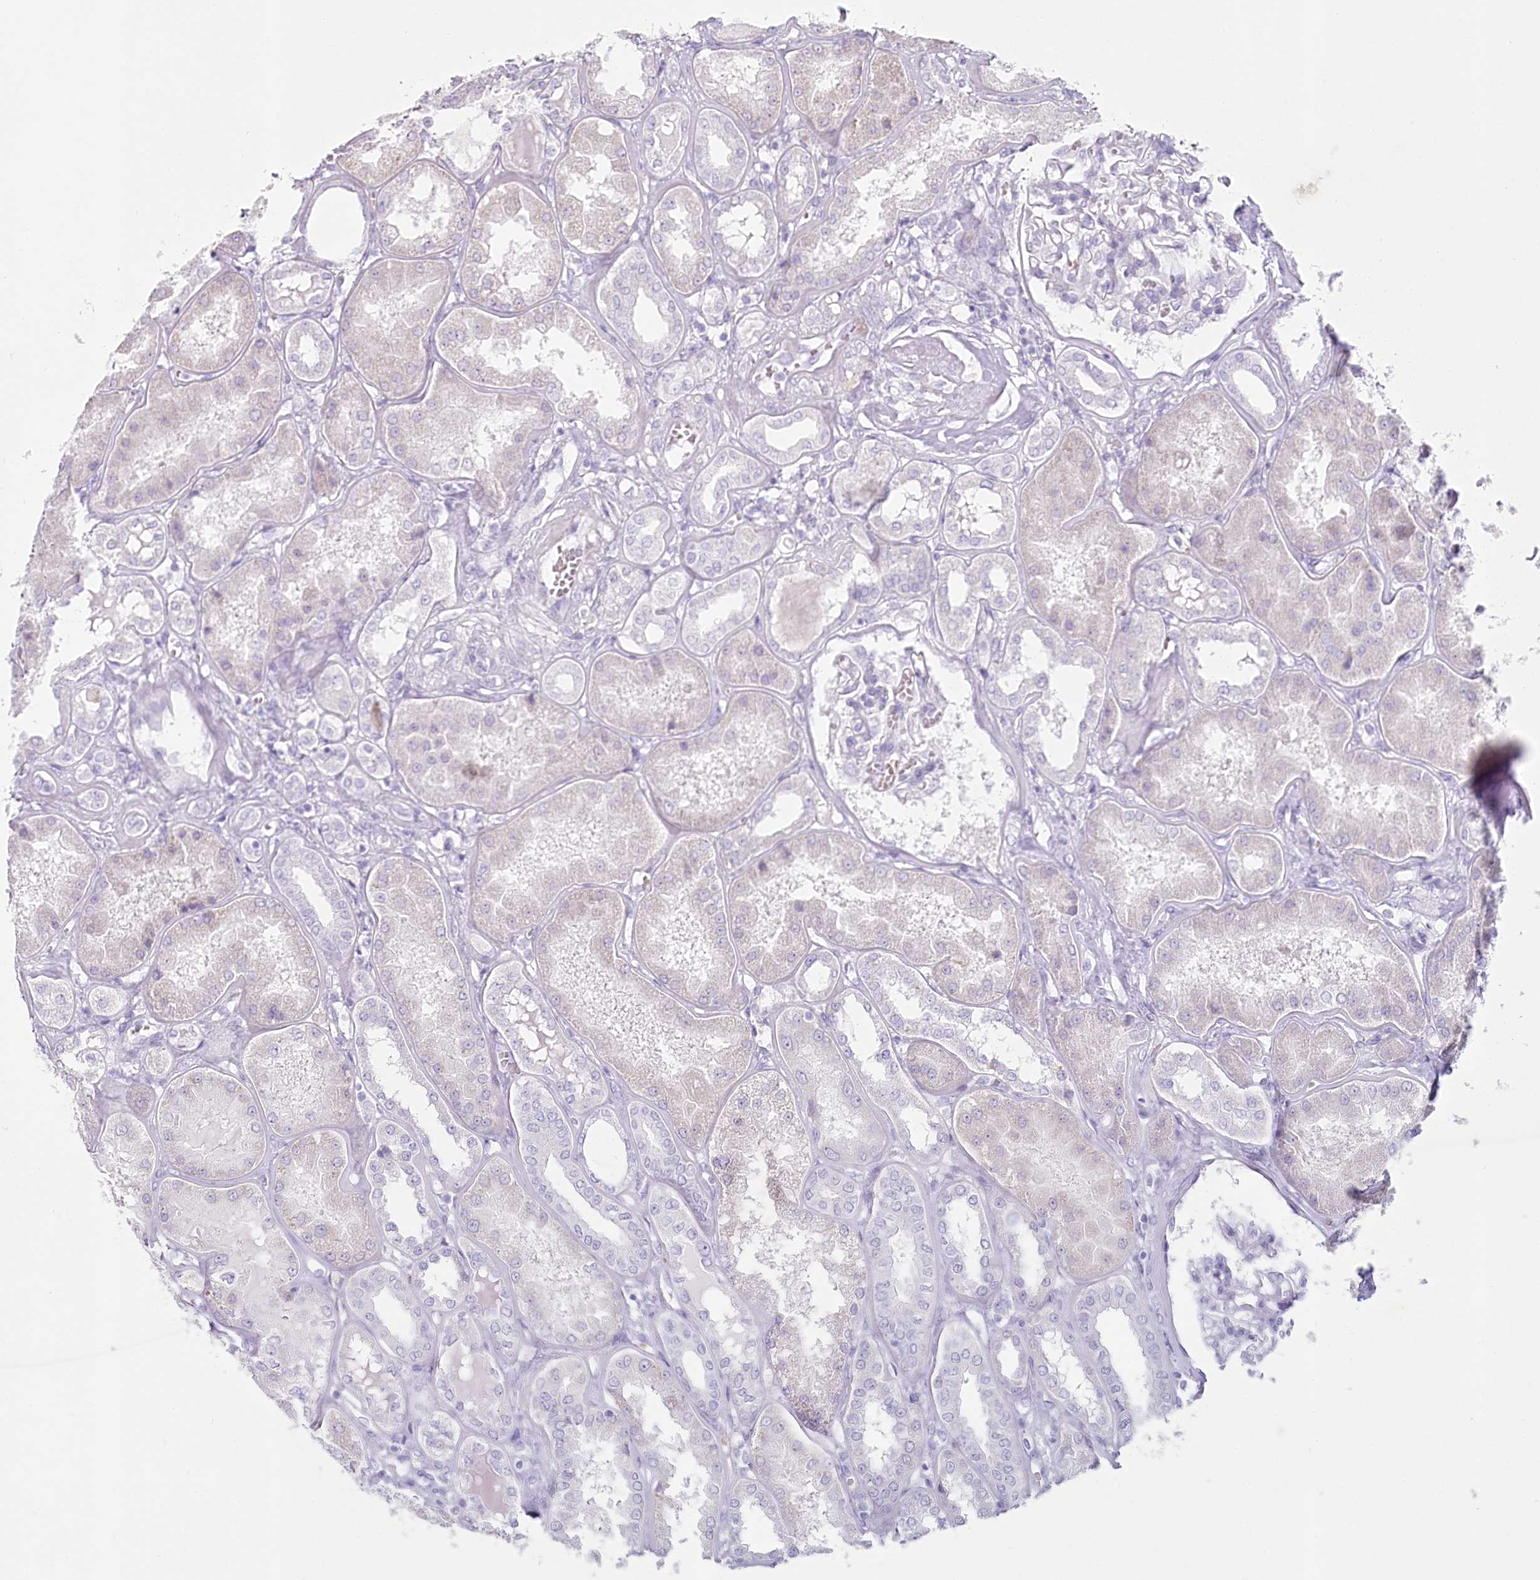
{"staining": {"intensity": "negative", "quantity": "none", "location": "none"}, "tissue": "kidney", "cell_type": "Cells in glomeruli", "image_type": "normal", "snomed": [{"axis": "morphology", "description": "Normal tissue, NOS"}, {"axis": "topography", "description": "Kidney"}], "caption": "Immunohistochemistry (IHC) photomicrograph of unremarkable human kidney stained for a protein (brown), which reveals no expression in cells in glomeruli. (DAB immunohistochemistry (IHC) visualized using brightfield microscopy, high magnification).", "gene": "IFIT5", "patient": {"sex": "female", "age": 56}}